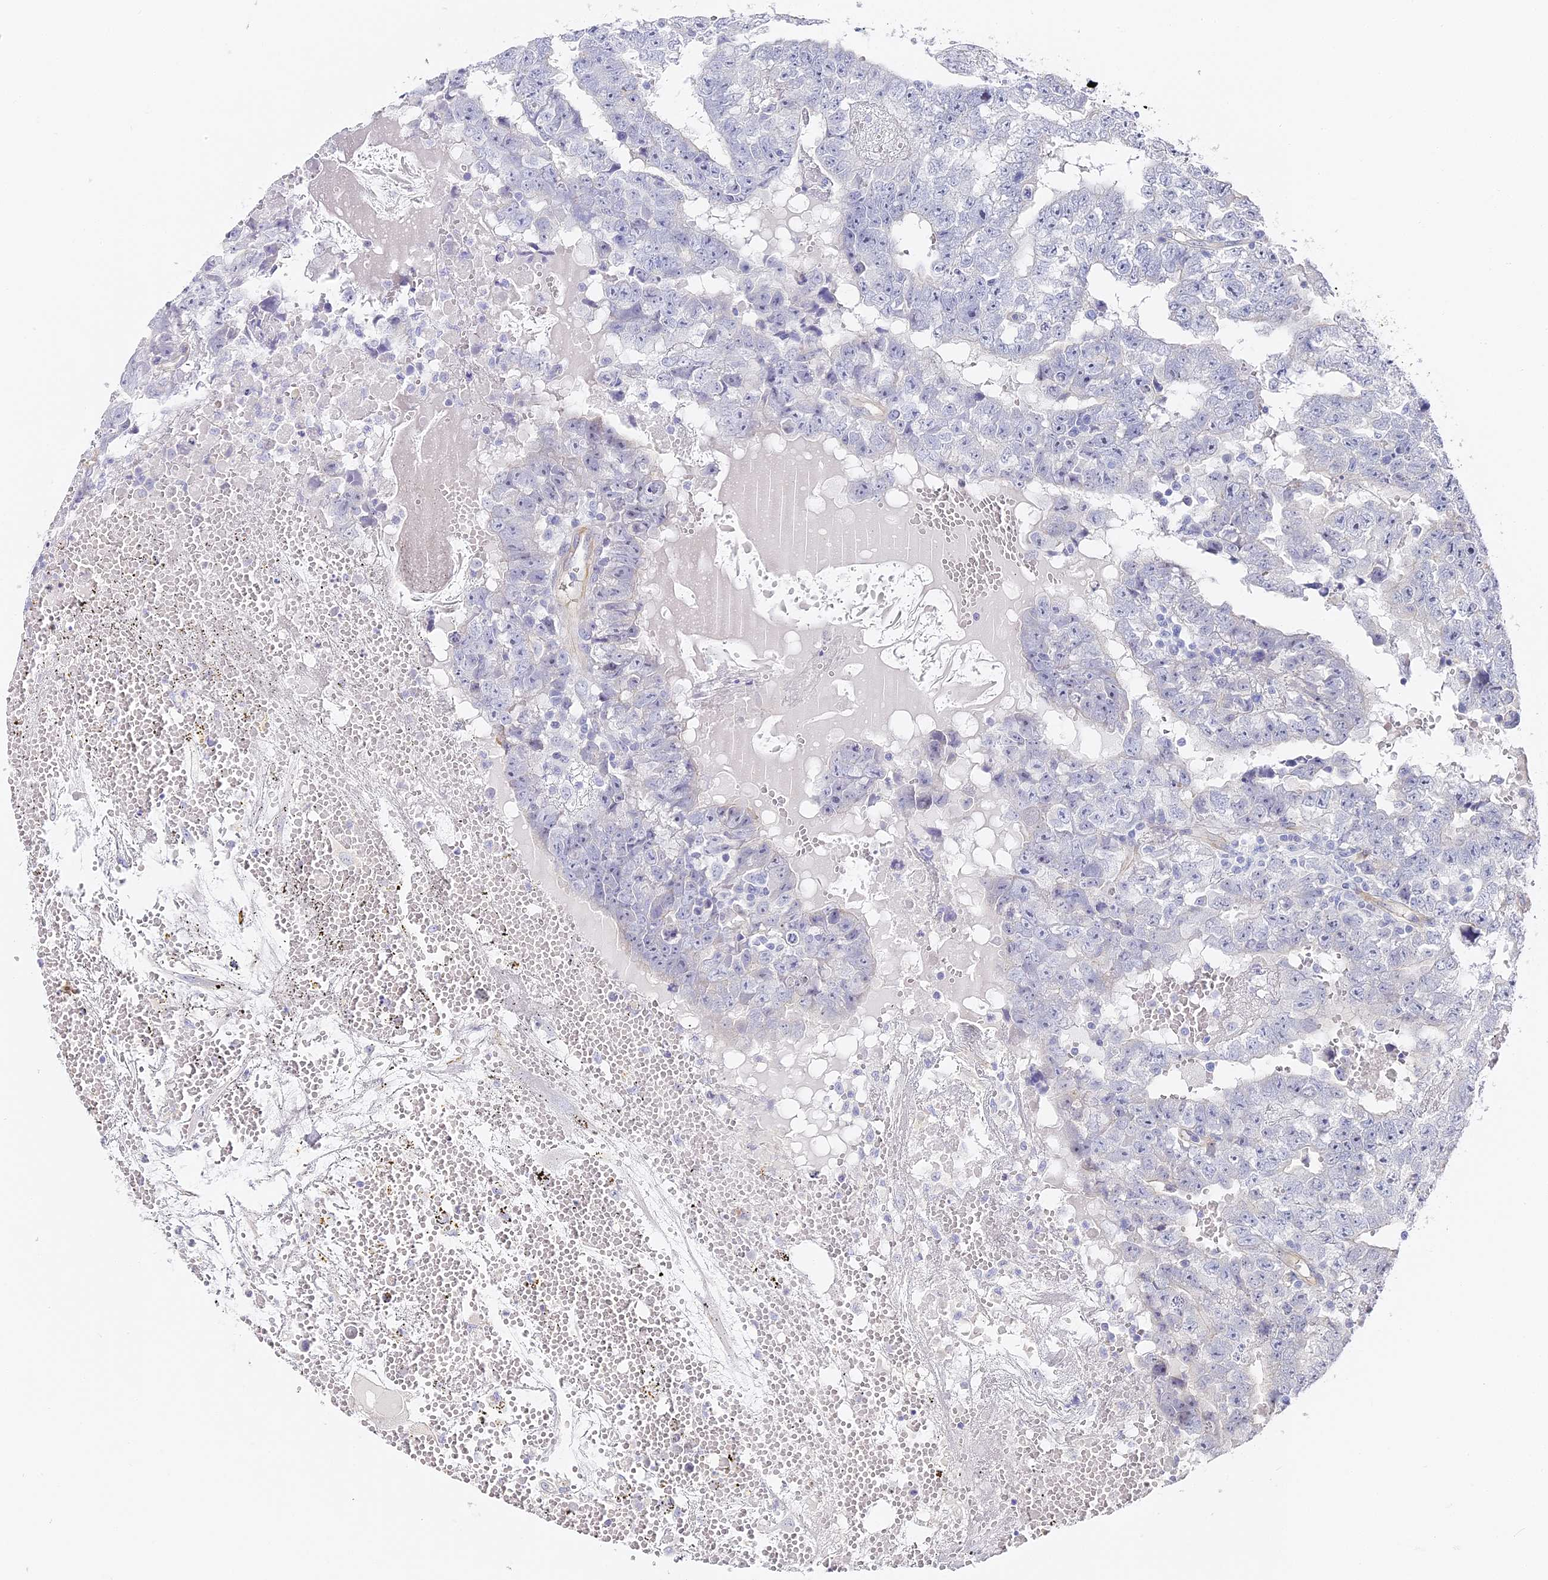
{"staining": {"intensity": "negative", "quantity": "none", "location": "none"}, "tissue": "testis cancer", "cell_type": "Tumor cells", "image_type": "cancer", "snomed": [{"axis": "morphology", "description": "Carcinoma, Embryonal, NOS"}, {"axis": "topography", "description": "Testis"}], "caption": "Human testis cancer stained for a protein using immunohistochemistry demonstrates no expression in tumor cells.", "gene": "CCDC30", "patient": {"sex": "male", "age": 25}}